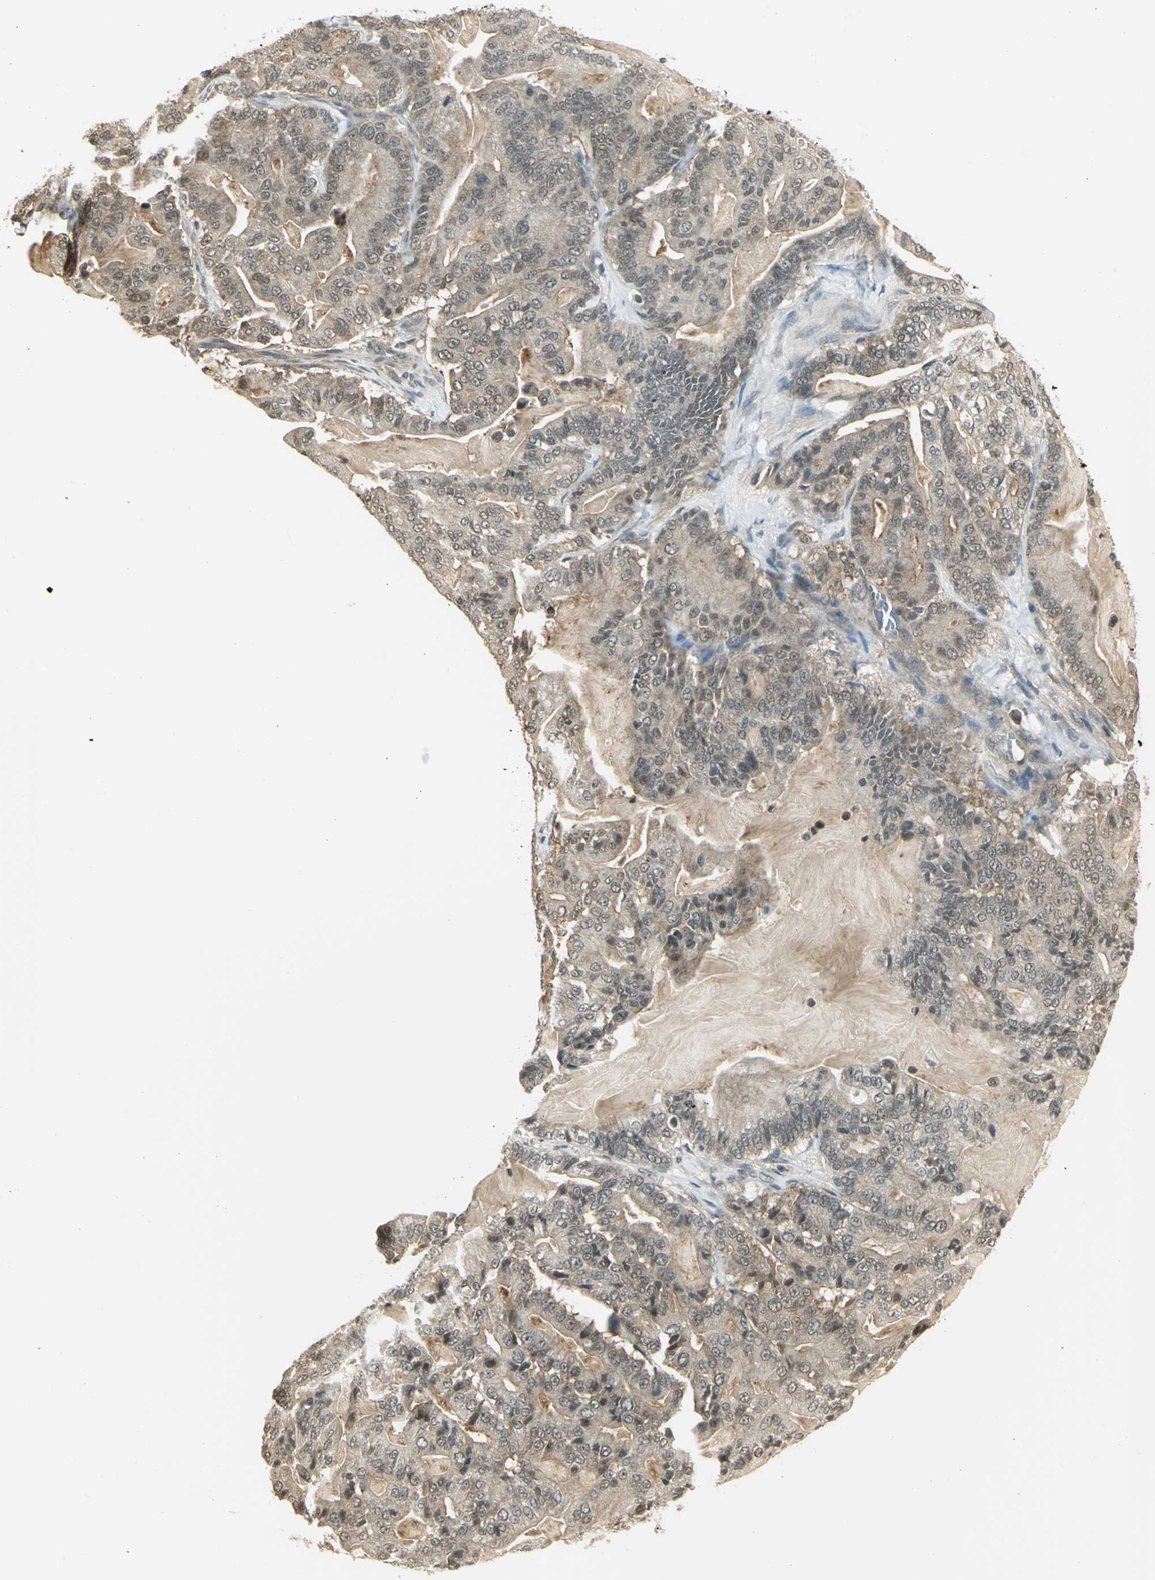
{"staining": {"intensity": "weak", "quantity": ">75%", "location": "cytoplasmic/membranous"}, "tissue": "pancreatic cancer", "cell_type": "Tumor cells", "image_type": "cancer", "snomed": [{"axis": "morphology", "description": "Adenocarcinoma, NOS"}, {"axis": "topography", "description": "Pancreas"}], "caption": "Pancreatic cancer (adenocarcinoma) tissue exhibits weak cytoplasmic/membranous expression in about >75% of tumor cells, visualized by immunohistochemistry. (Brightfield microscopy of DAB IHC at high magnification).", "gene": "CDC34", "patient": {"sex": "male", "age": 63}}